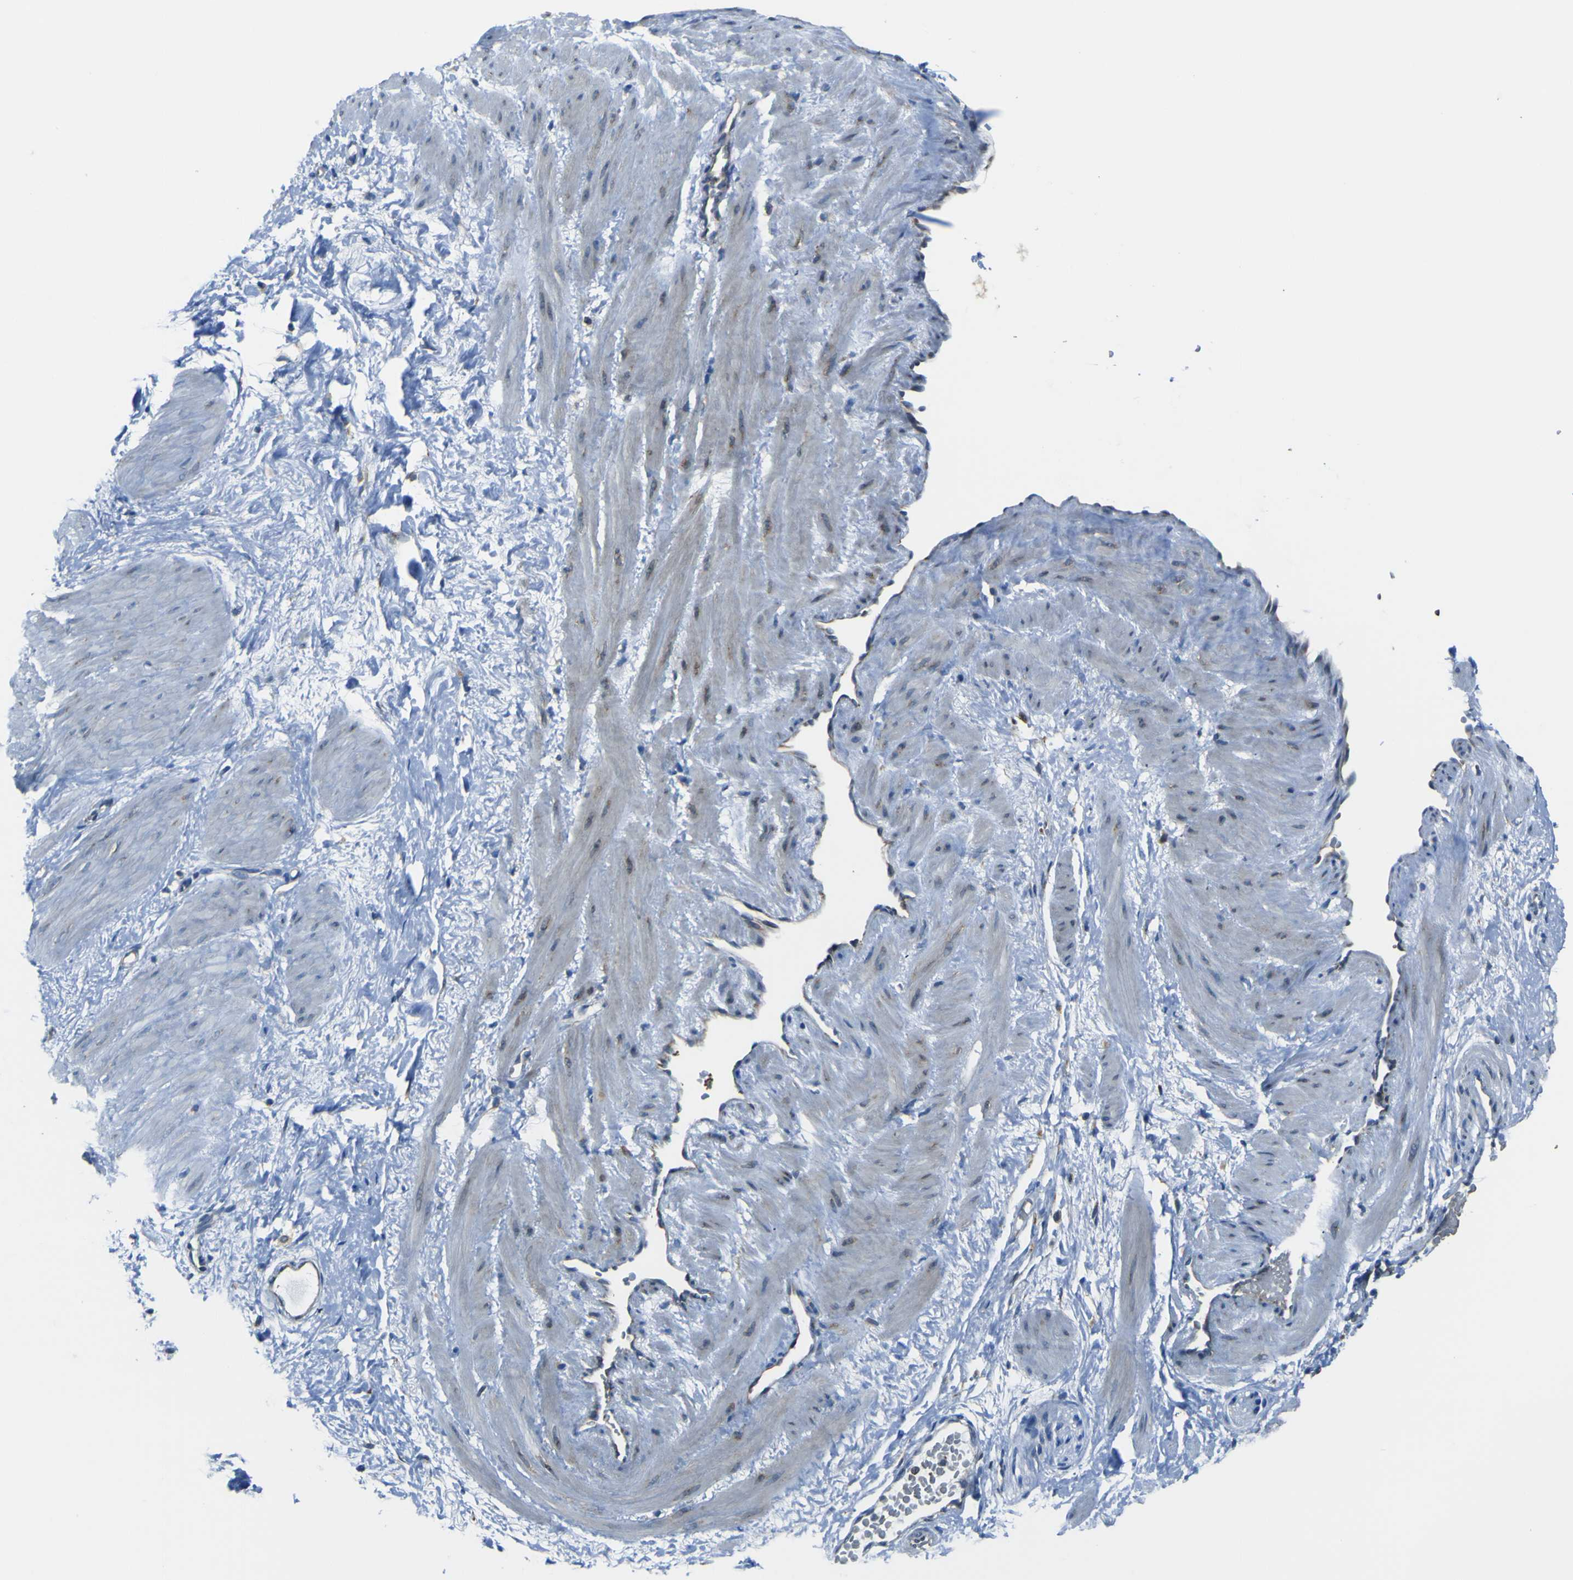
{"staining": {"intensity": "moderate", "quantity": "<25%", "location": "cytoplasmic/membranous"}, "tissue": "adipose tissue", "cell_type": "Adipocytes", "image_type": "normal", "snomed": [{"axis": "morphology", "description": "Normal tissue, NOS"}, {"axis": "topography", "description": "Soft tissue"}, {"axis": "topography", "description": "Vascular tissue"}], "caption": "DAB (3,3'-diaminobenzidine) immunohistochemical staining of normal human adipose tissue demonstrates moderate cytoplasmic/membranous protein positivity in about <25% of adipocytes.", "gene": "STIM1", "patient": {"sex": "female", "age": 35}}